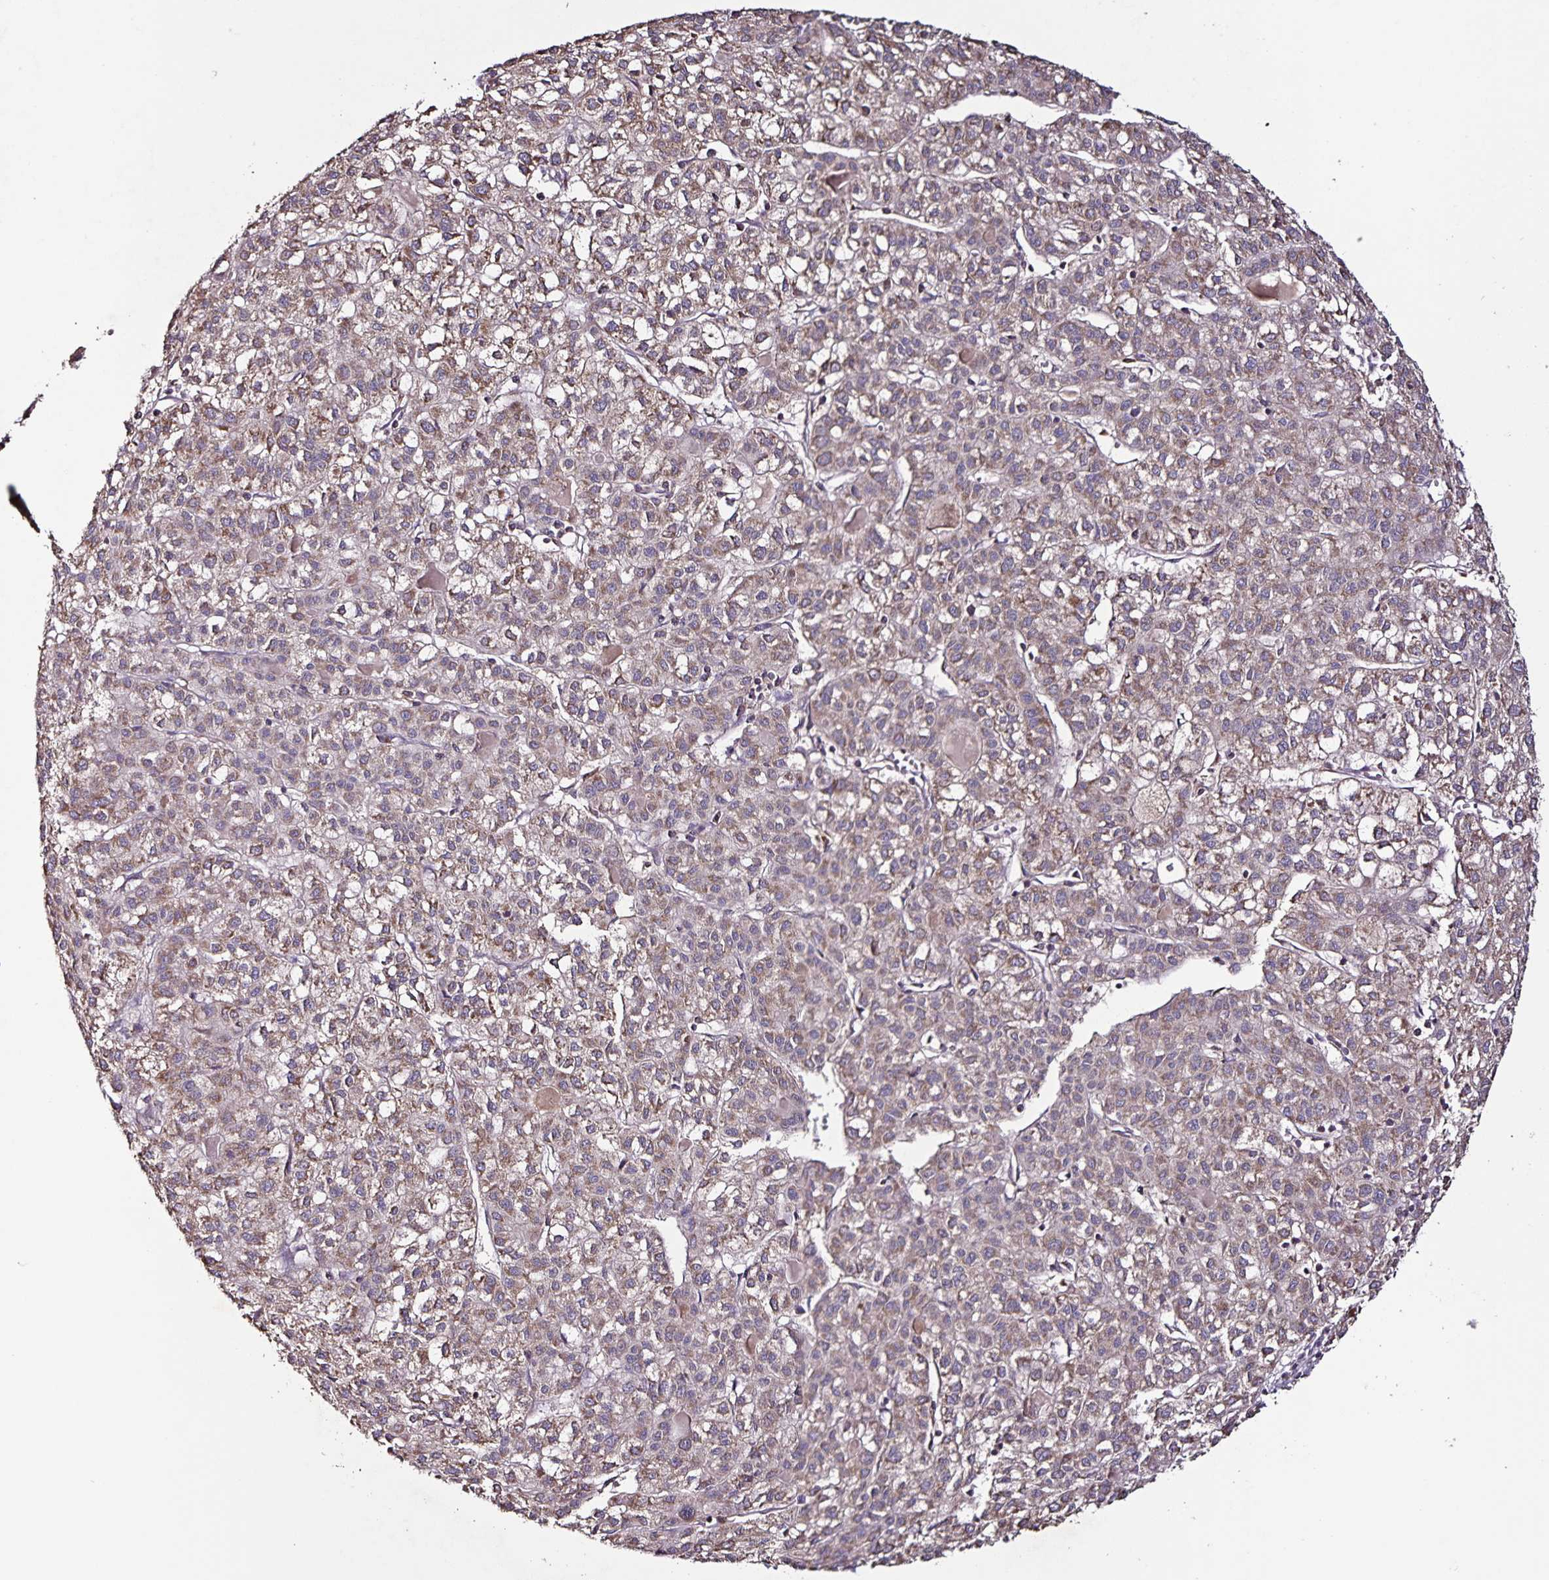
{"staining": {"intensity": "weak", "quantity": ">75%", "location": "cytoplasmic/membranous"}, "tissue": "liver cancer", "cell_type": "Tumor cells", "image_type": "cancer", "snomed": [{"axis": "morphology", "description": "Carcinoma, Hepatocellular, NOS"}, {"axis": "topography", "description": "Liver"}], "caption": "Immunohistochemical staining of liver hepatocellular carcinoma demonstrates weak cytoplasmic/membranous protein expression in approximately >75% of tumor cells.", "gene": "MAN1A1", "patient": {"sex": "female", "age": 43}}